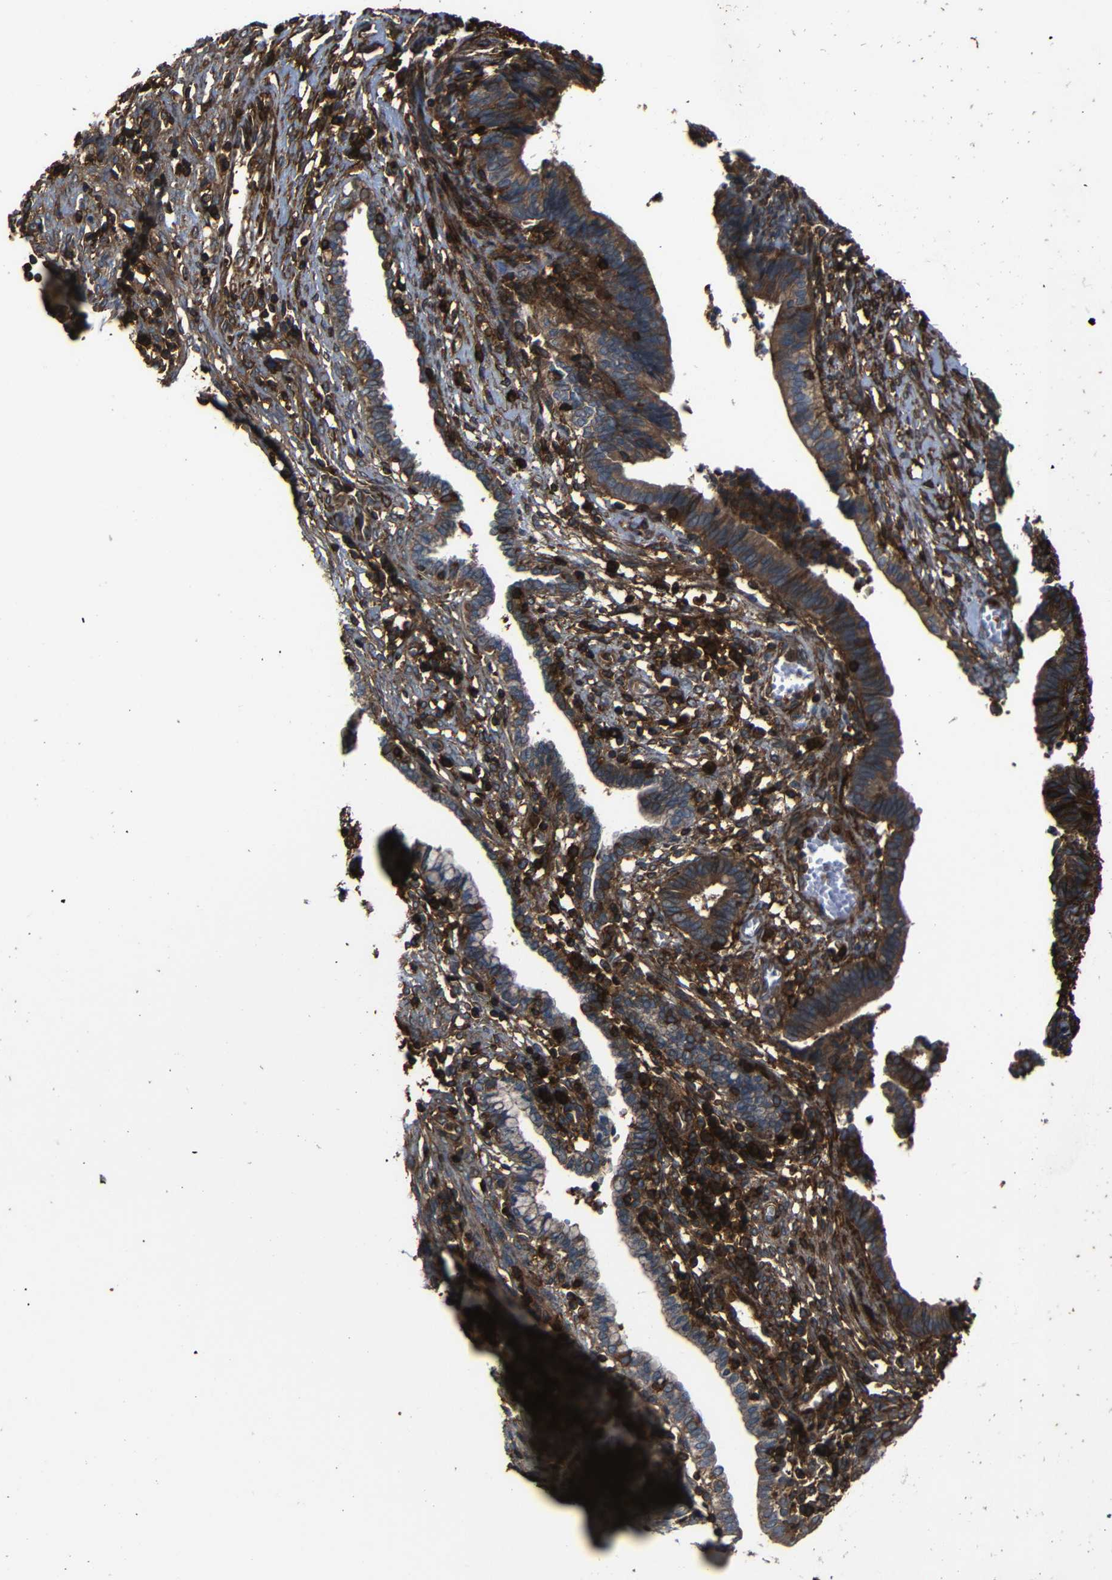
{"staining": {"intensity": "strong", "quantity": ">75%", "location": "cytoplasmic/membranous"}, "tissue": "cervical cancer", "cell_type": "Tumor cells", "image_type": "cancer", "snomed": [{"axis": "morphology", "description": "Adenocarcinoma, NOS"}, {"axis": "topography", "description": "Cervix"}], "caption": "Cervical cancer (adenocarcinoma) stained with immunohistochemistry (IHC) displays strong cytoplasmic/membranous positivity in approximately >75% of tumor cells.", "gene": "ADGRE5", "patient": {"sex": "female", "age": 44}}